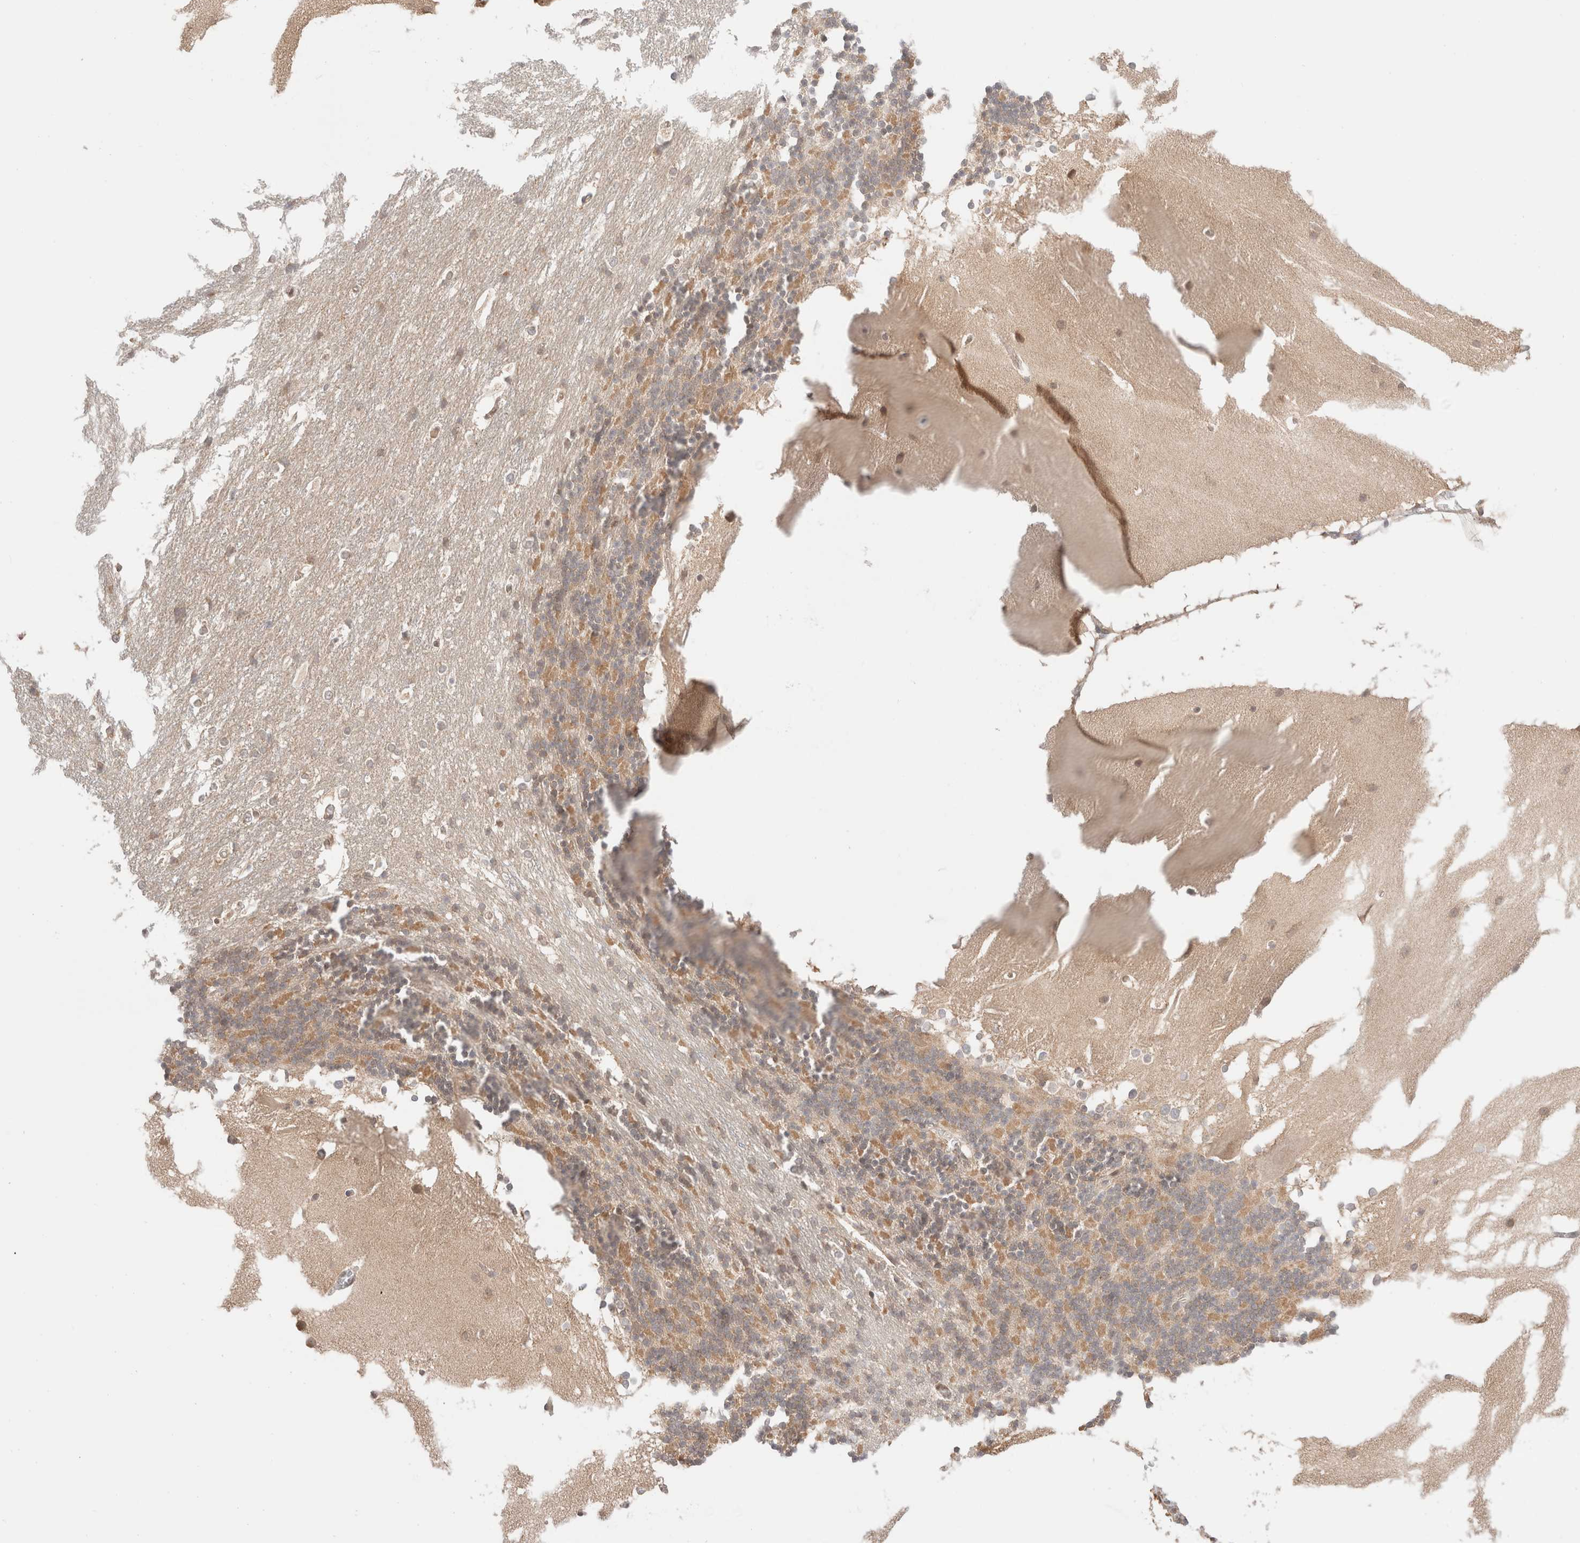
{"staining": {"intensity": "moderate", "quantity": "<25%", "location": "cytoplasmic/membranous"}, "tissue": "cerebellum", "cell_type": "Cells in granular layer", "image_type": "normal", "snomed": [{"axis": "morphology", "description": "Normal tissue, NOS"}, {"axis": "topography", "description": "Cerebellum"}], "caption": "IHC photomicrograph of benign cerebellum stained for a protein (brown), which displays low levels of moderate cytoplasmic/membranous expression in about <25% of cells in granular layer.", "gene": "XKR4", "patient": {"sex": "female", "age": 19}}